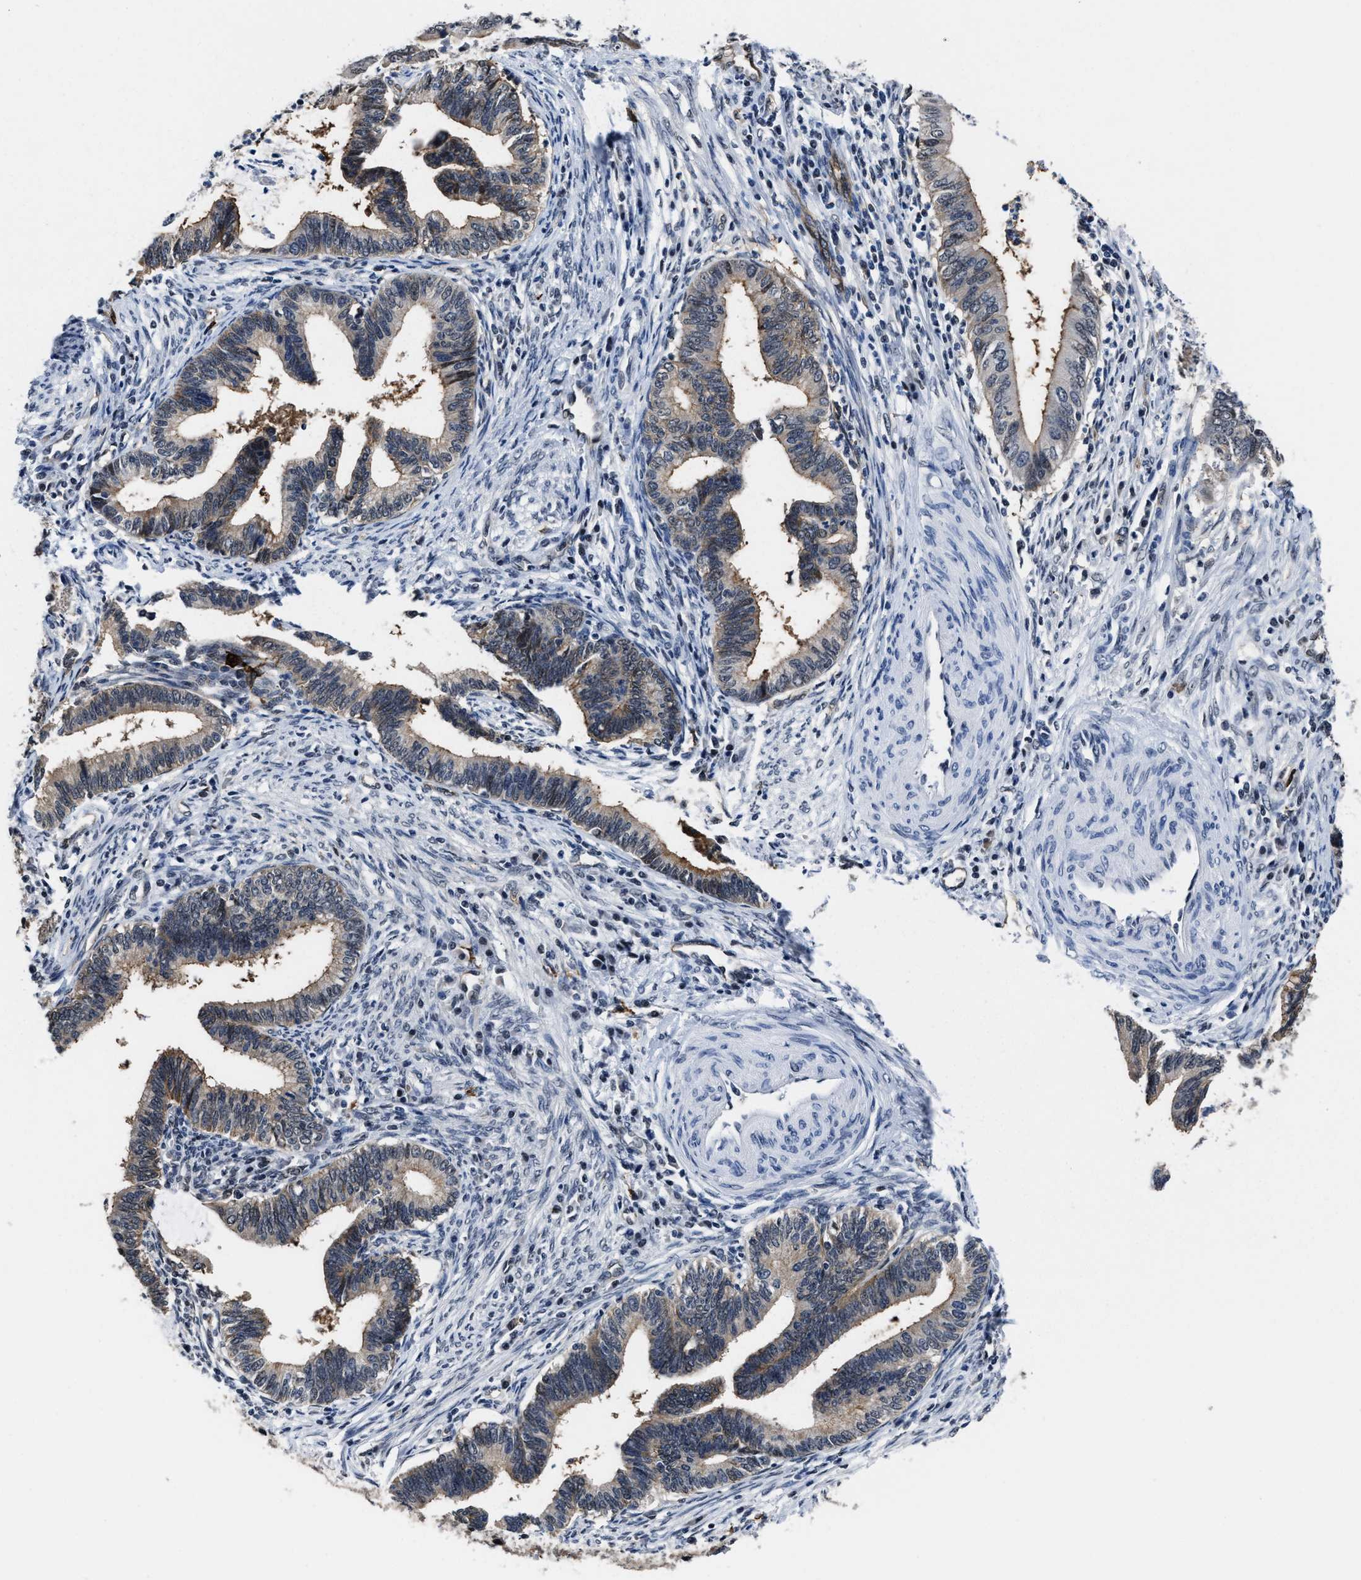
{"staining": {"intensity": "weak", "quantity": ">75%", "location": "cytoplasmic/membranous"}, "tissue": "cervical cancer", "cell_type": "Tumor cells", "image_type": "cancer", "snomed": [{"axis": "morphology", "description": "Adenocarcinoma, NOS"}, {"axis": "topography", "description": "Cervix"}], "caption": "Weak cytoplasmic/membranous positivity is appreciated in approximately >75% of tumor cells in cervical cancer.", "gene": "MARCKSL1", "patient": {"sex": "female", "age": 36}}